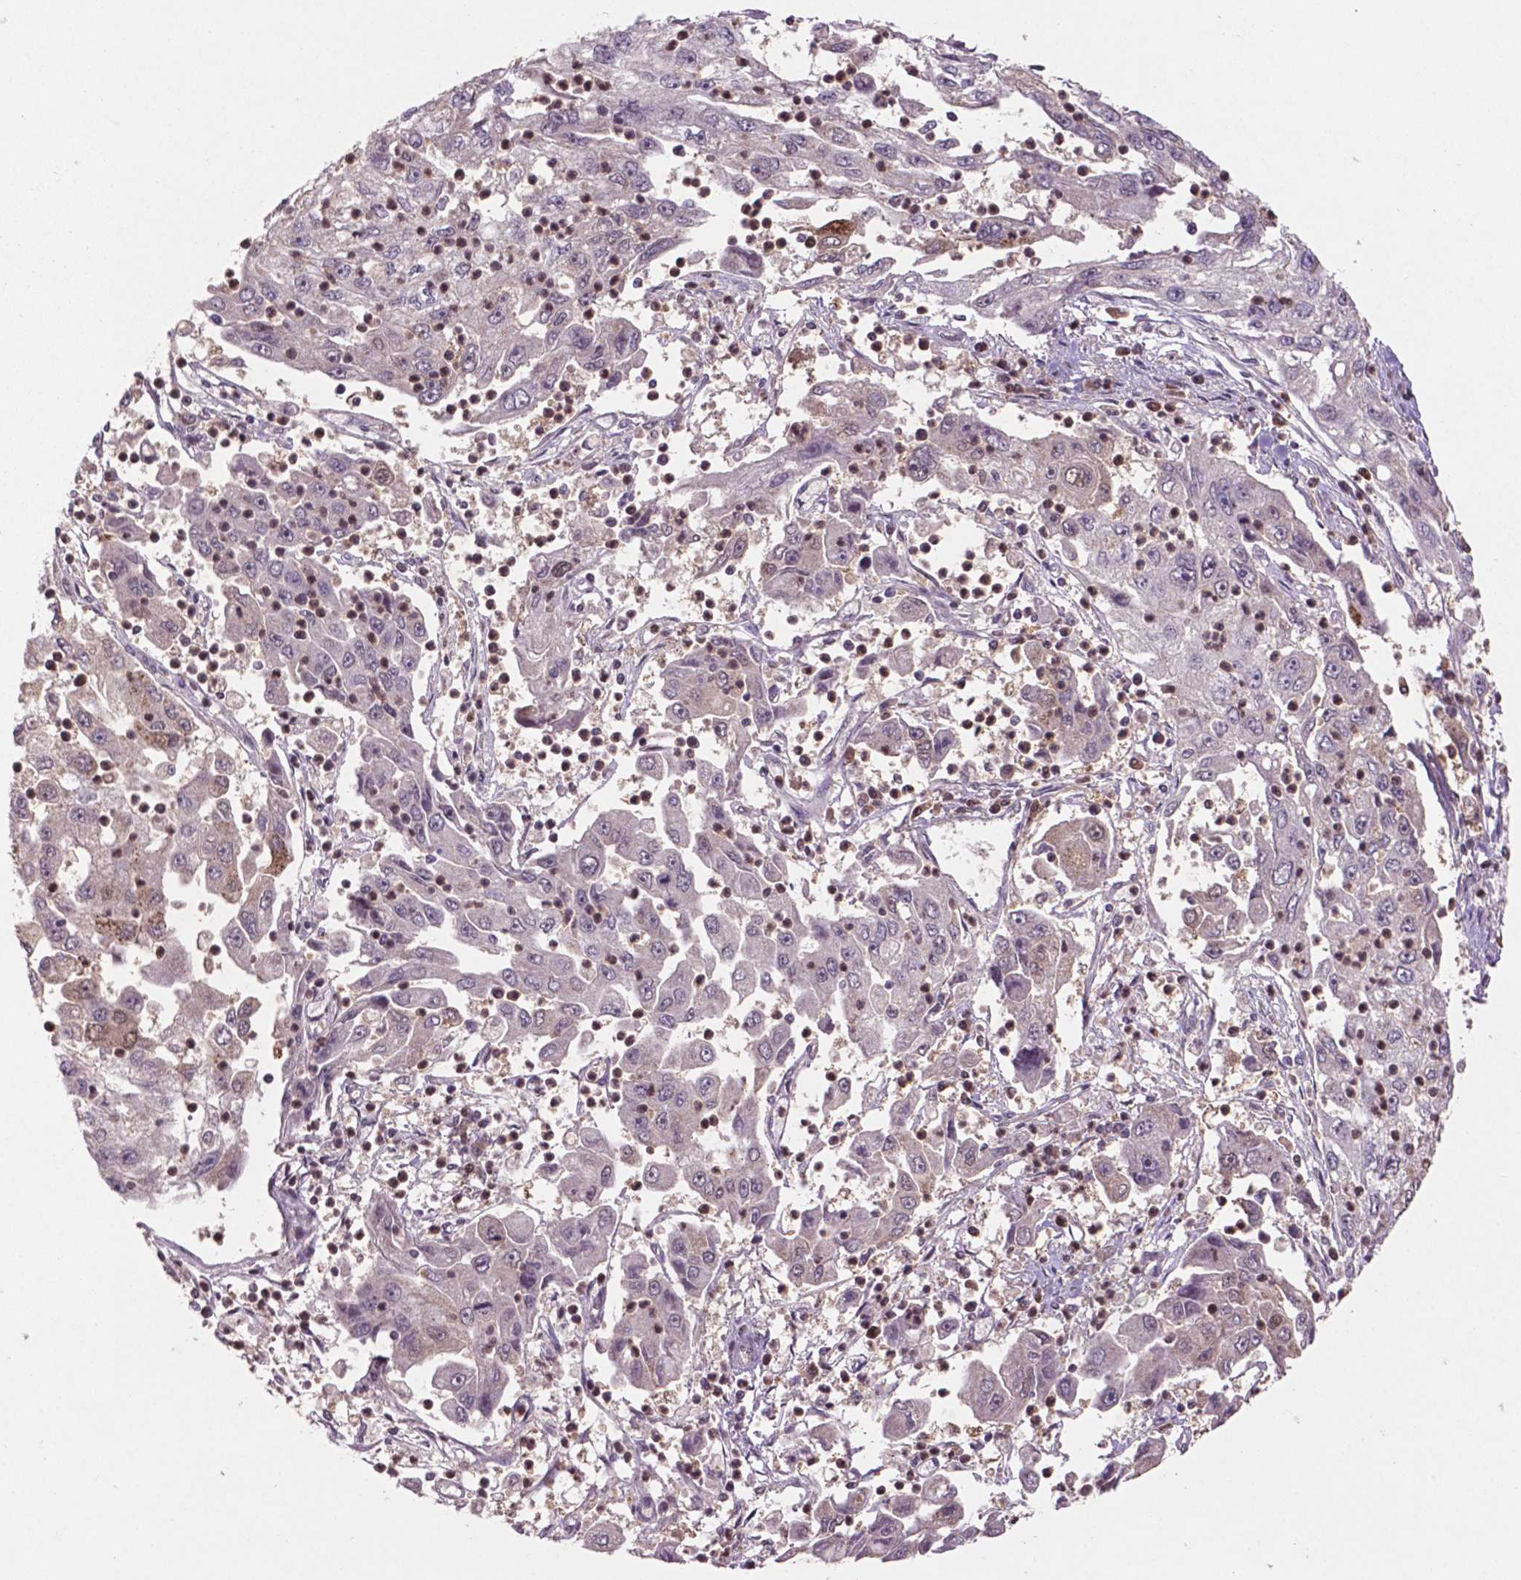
{"staining": {"intensity": "negative", "quantity": "none", "location": "none"}, "tissue": "cervical cancer", "cell_type": "Tumor cells", "image_type": "cancer", "snomed": [{"axis": "morphology", "description": "Squamous cell carcinoma, NOS"}, {"axis": "topography", "description": "Cervix"}], "caption": "Immunohistochemistry (IHC) of human squamous cell carcinoma (cervical) reveals no staining in tumor cells.", "gene": "GLRX", "patient": {"sex": "female", "age": 36}}